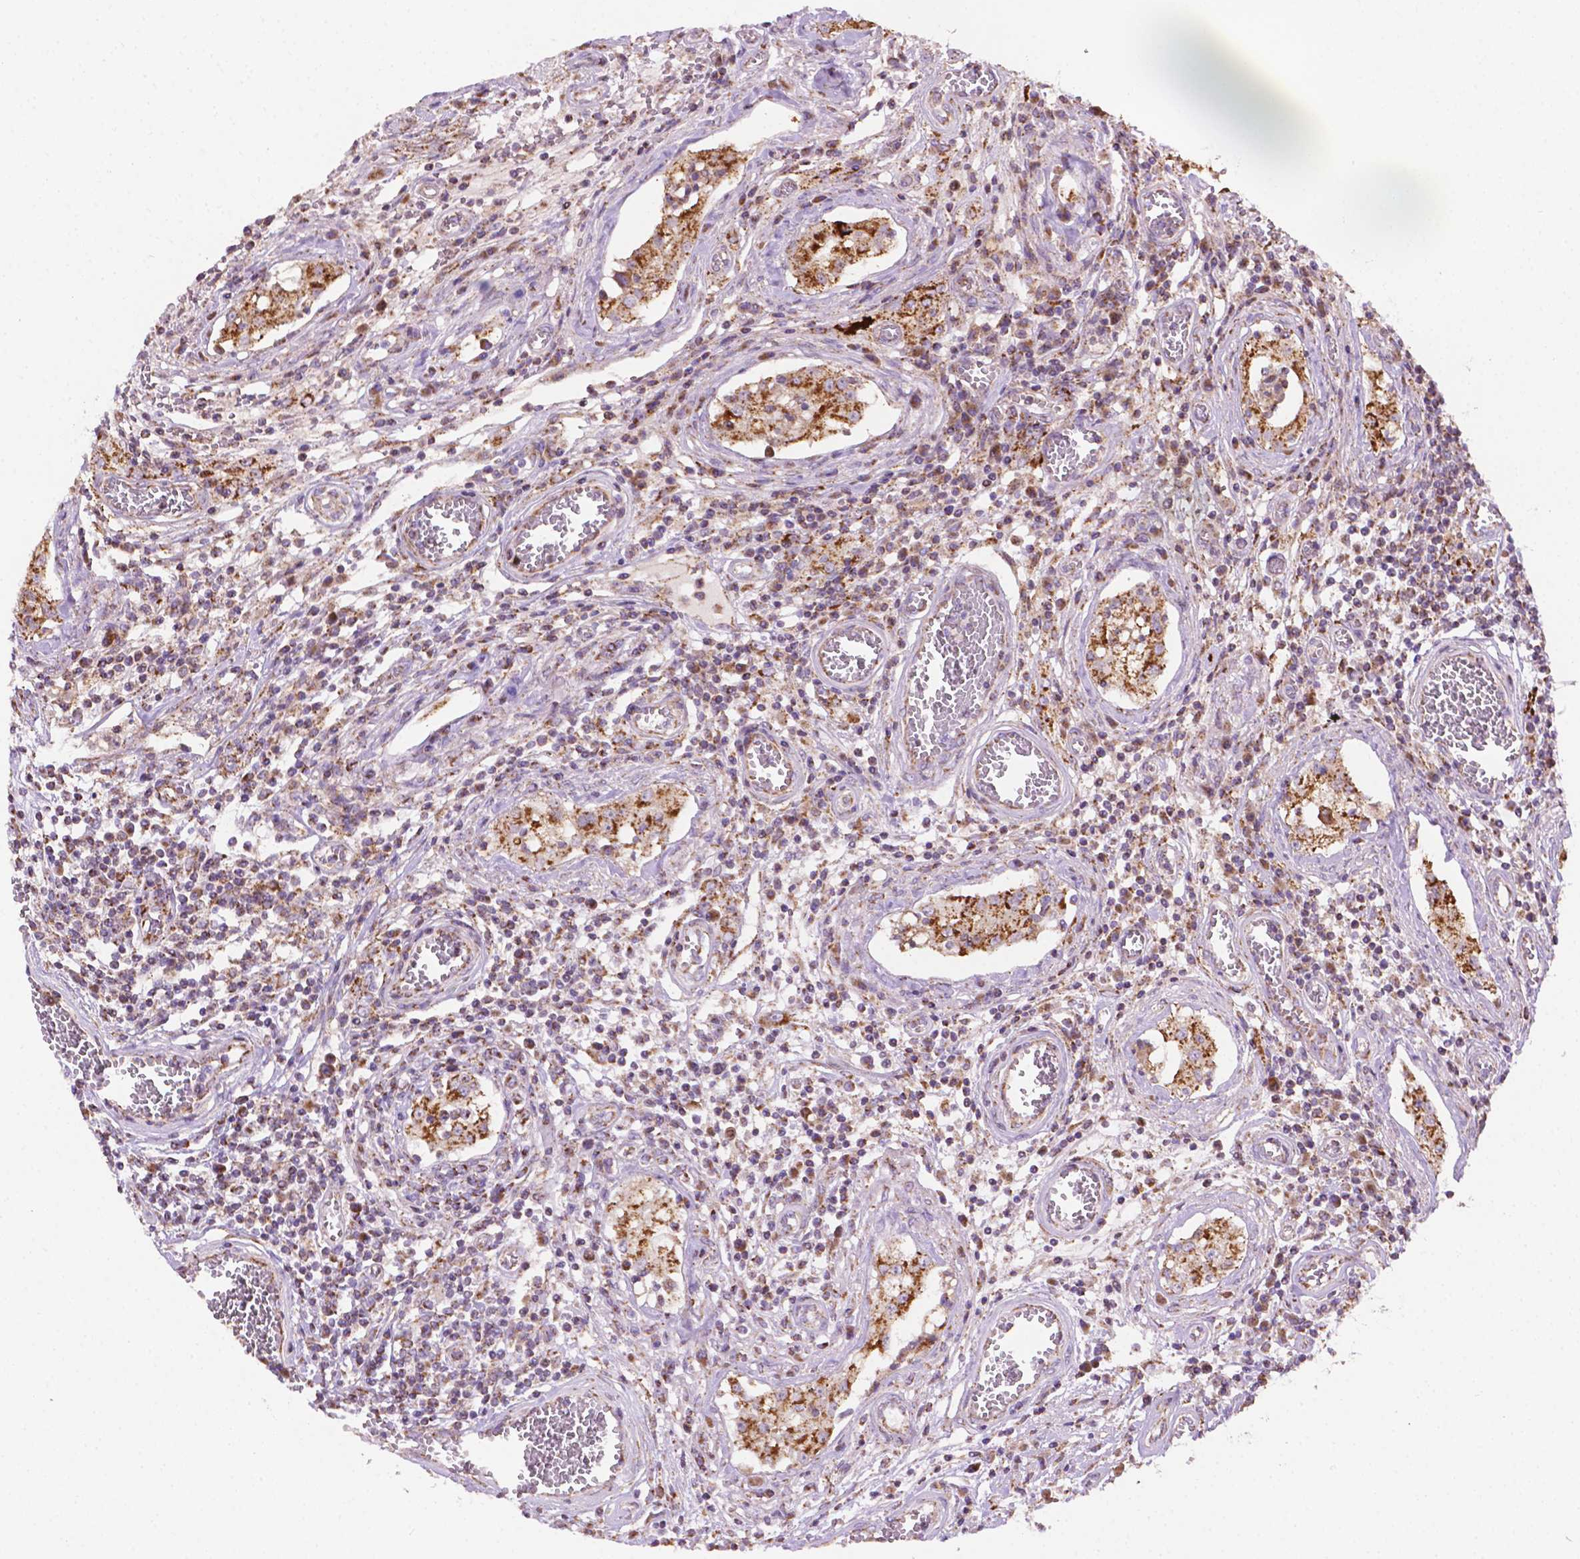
{"staining": {"intensity": "strong", "quantity": ">75%", "location": "cytoplasmic/membranous"}, "tissue": "testis cancer", "cell_type": "Tumor cells", "image_type": "cancer", "snomed": [{"axis": "morphology", "description": "Carcinoma, Embryonal, NOS"}, {"axis": "topography", "description": "Testis"}], "caption": "This image exhibits IHC staining of embryonal carcinoma (testis), with high strong cytoplasmic/membranous staining in about >75% of tumor cells.", "gene": "ILVBL", "patient": {"sex": "male", "age": 36}}